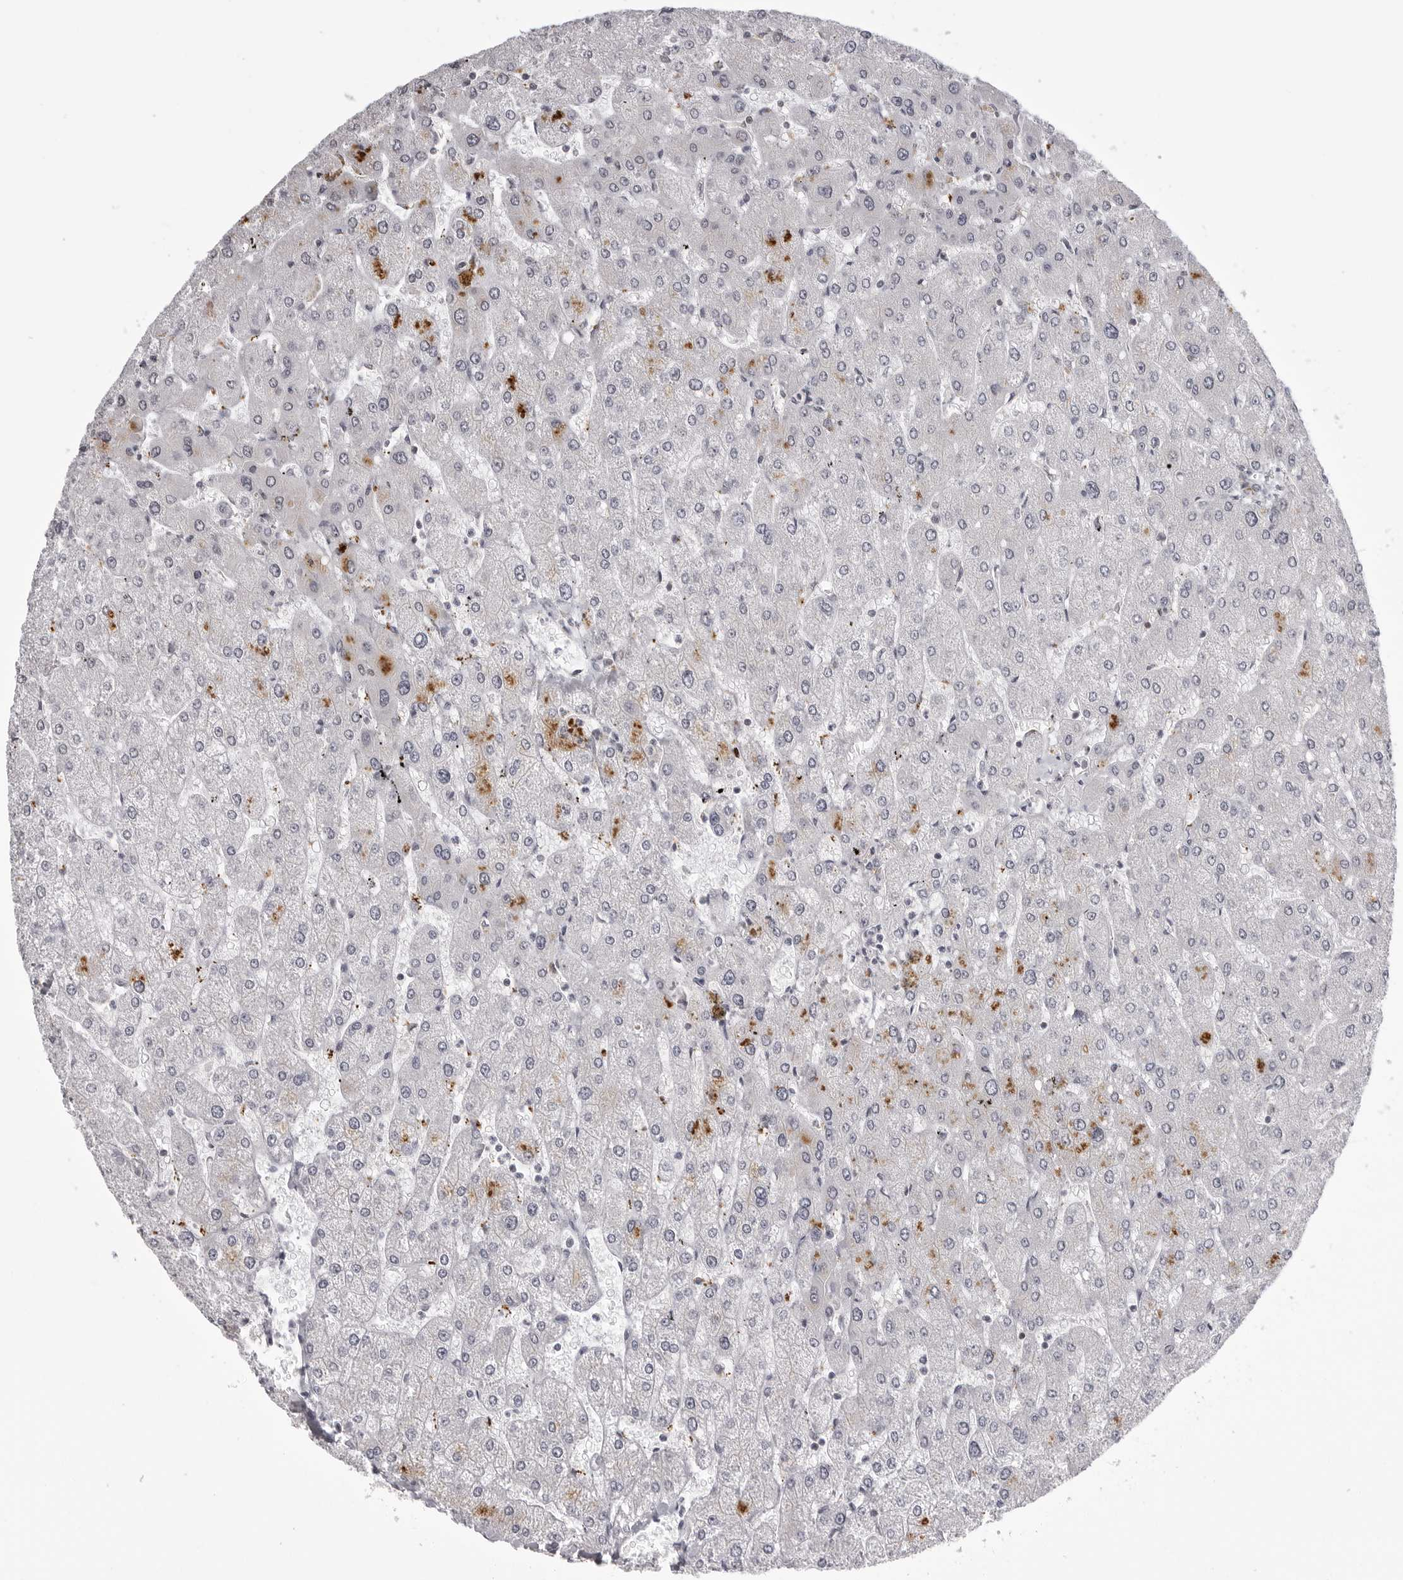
{"staining": {"intensity": "weak", "quantity": "<25%", "location": "cytoplasmic/membranous"}, "tissue": "liver", "cell_type": "Cholangiocytes", "image_type": "normal", "snomed": [{"axis": "morphology", "description": "Normal tissue, NOS"}, {"axis": "topography", "description": "Liver"}], "caption": "Immunohistochemical staining of normal liver displays no significant expression in cholangiocytes. The staining was performed using DAB to visualize the protein expression in brown, while the nuclei were stained in blue with hematoxylin (Magnification: 20x).", "gene": "WRAP53", "patient": {"sex": "male", "age": 55}}